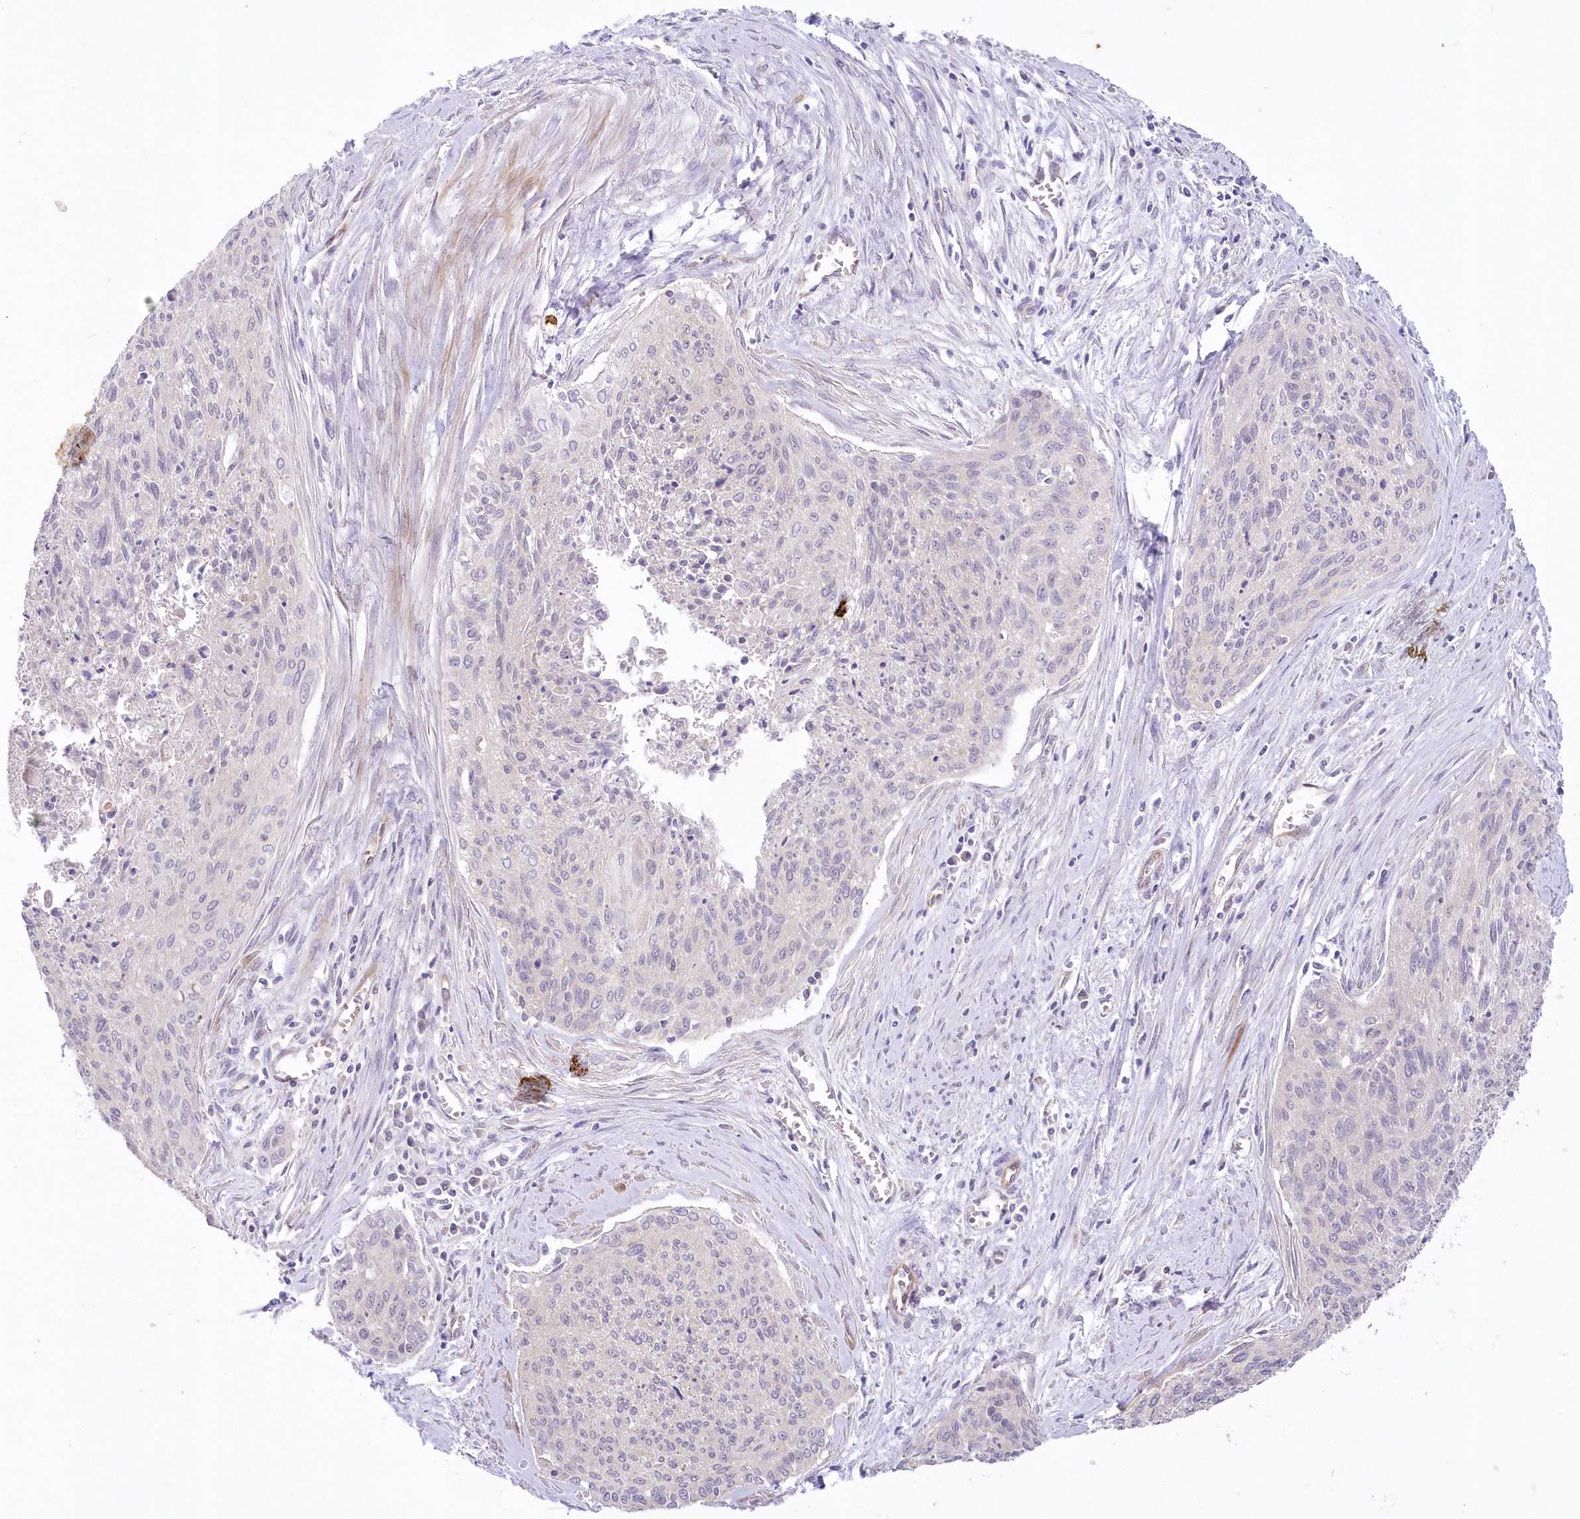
{"staining": {"intensity": "negative", "quantity": "none", "location": "none"}, "tissue": "cervical cancer", "cell_type": "Tumor cells", "image_type": "cancer", "snomed": [{"axis": "morphology", "description": "Squamous cell carcinoma, NOS"}, {"axis": "topography", "description": "Cervix"}], "caption": "This is a photomicrograph of immunohistochemistry (IHC) staining of squamous cell carcinoma (cervical), which shows no expression in tumor cells.", "gene": "ITSN2", "patient": {"sex": "female", "age": 55}}